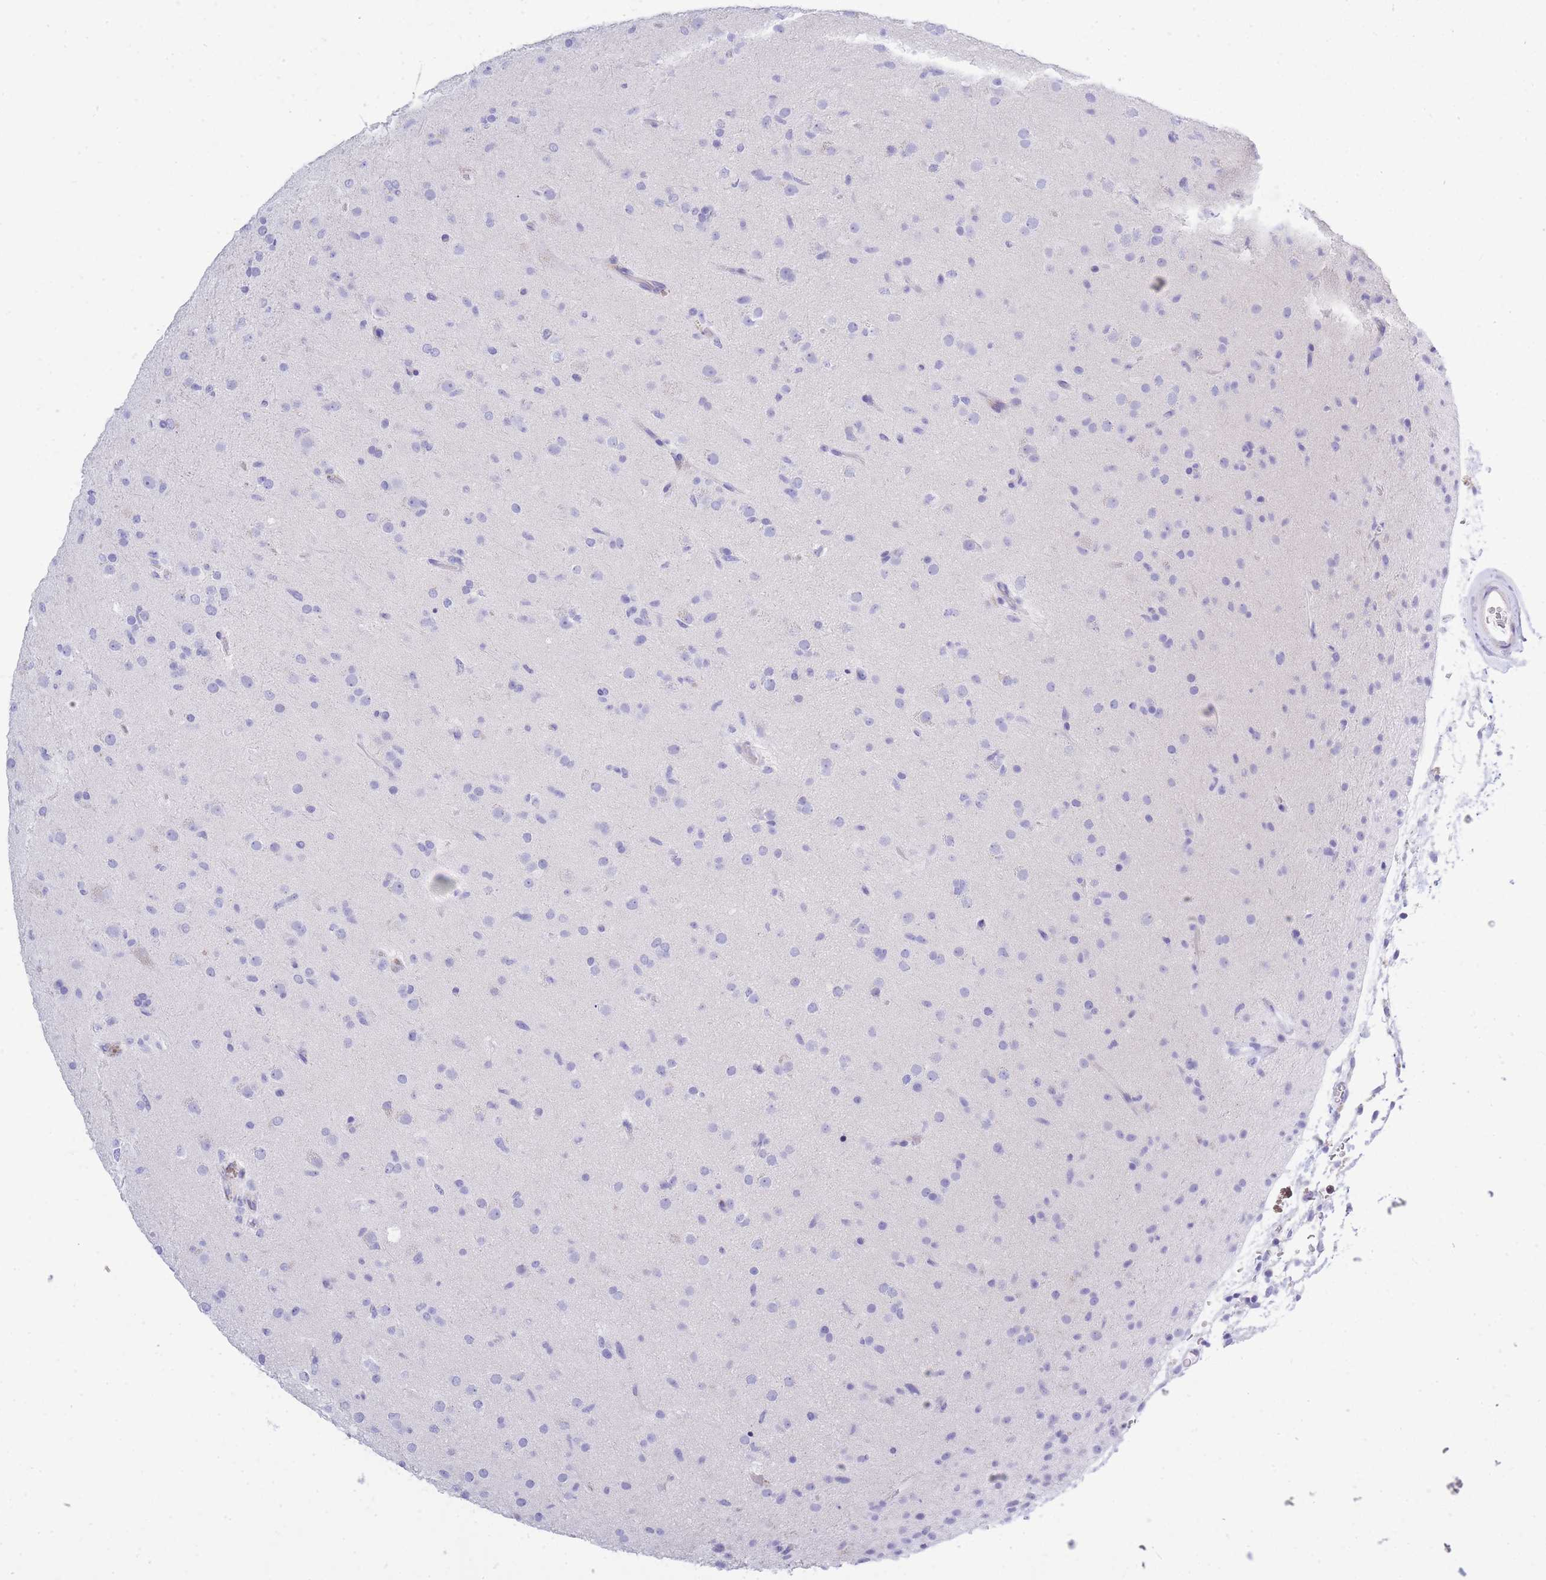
{"staining": {"intensity": "negative", "quantity": "none", "location": "none"}, "tissue": "glioma", "cell_type": "Tumor cells", "image_type": "cancer", "snomed": [{"axis": "morphology", "description": "Glioma, malignant, Low grade"}, {"axis": "topography", "description": "Brain"}], "caption": "Human malignant low-grade glioma stained for a protein using immunohistochemistry (IHC) displays no expression in tumor cells.", "gene": "ZFP62", "patient": {"sex": "male", "age": 65}}